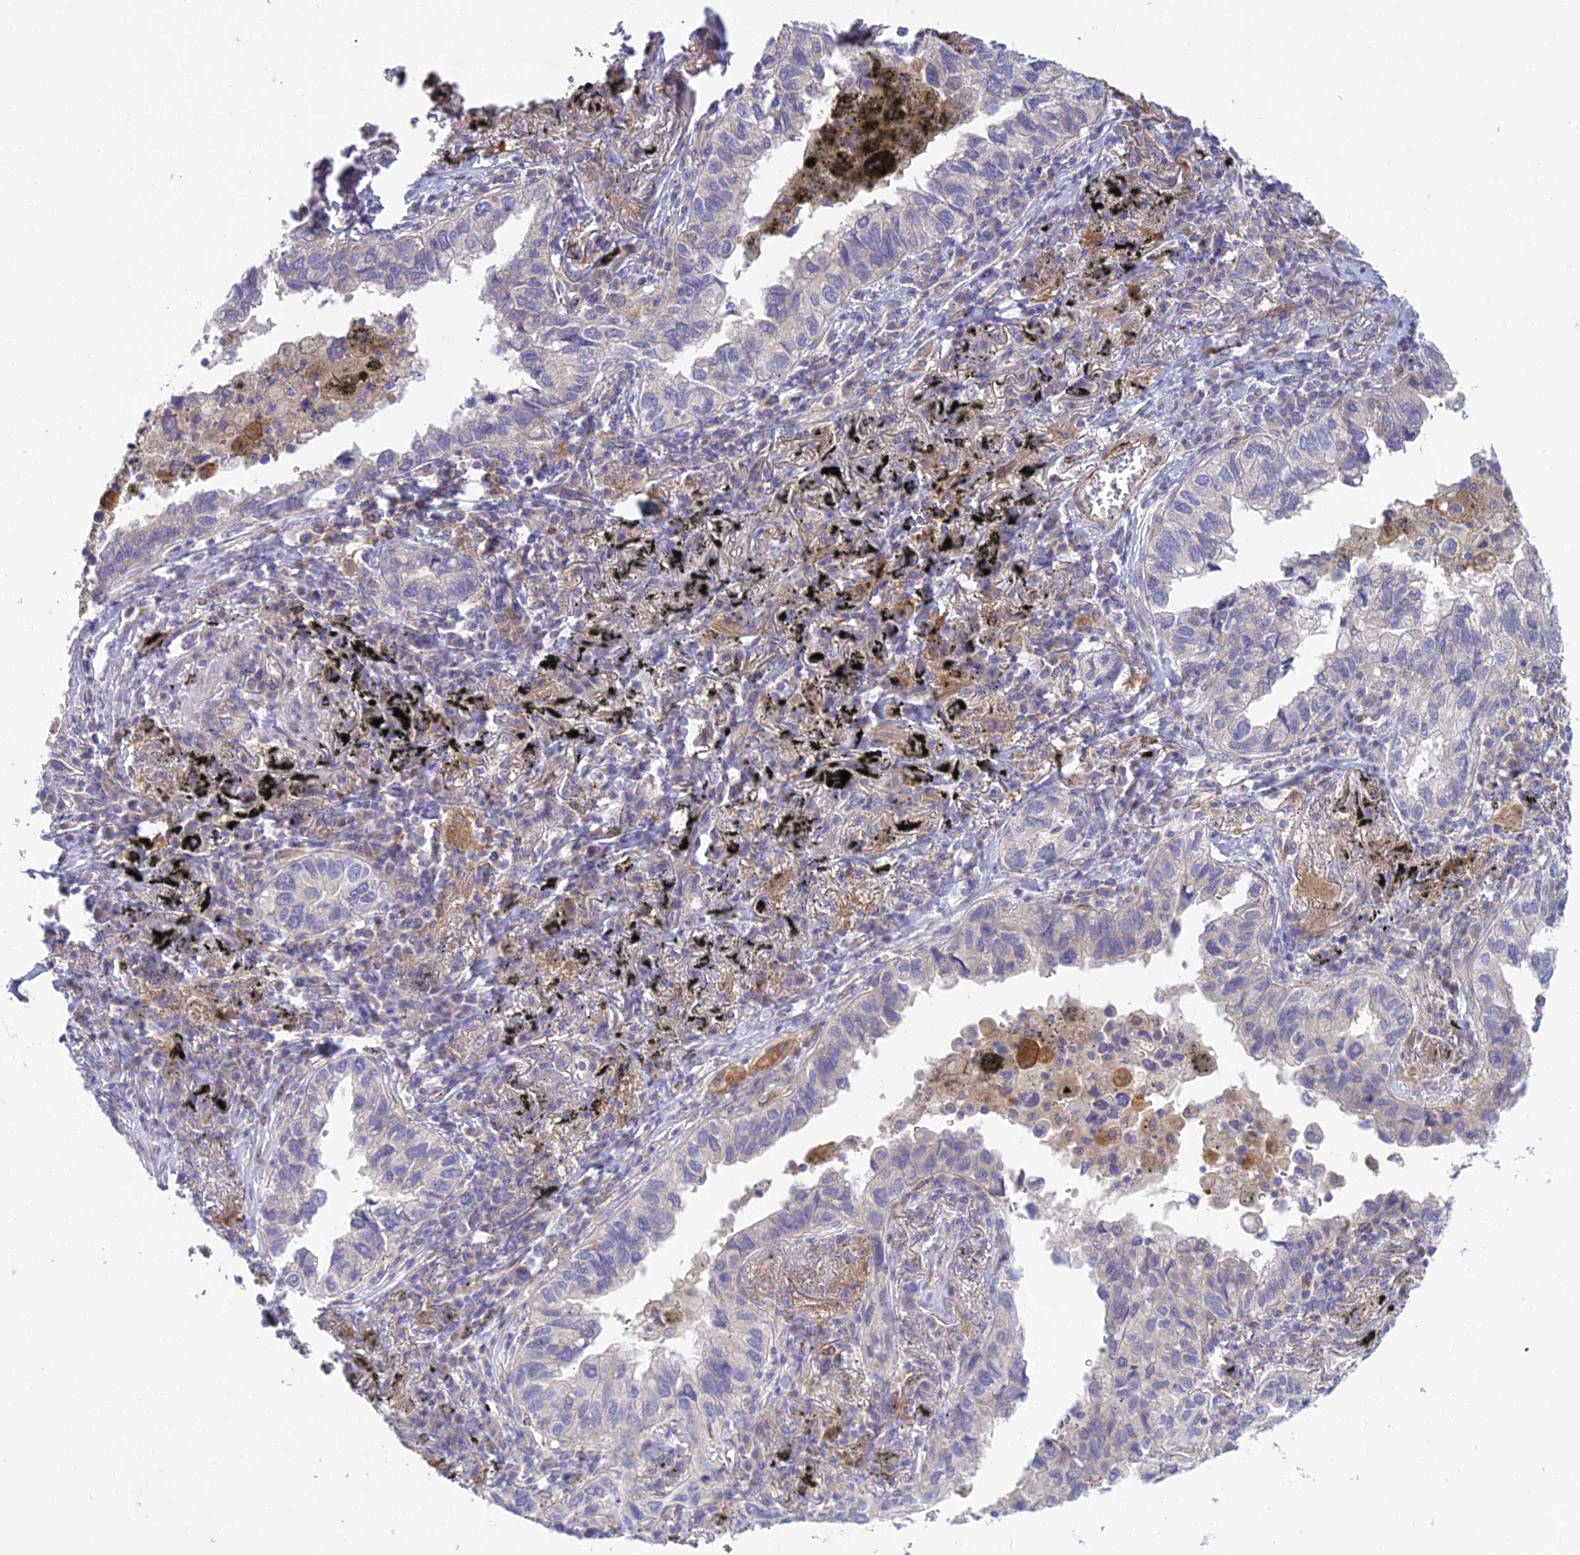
{"staining": {"intensity": "negative", "quantity": "none", "location": "none"}, "tissue": "lung cancer", "cell_type": "Tumor cells", "image_type": "cancer", "snomed": [{"axis": "morphology", "description": "Adenocarcinoma, NOS"}, {"axis": "topography", "description": "Lung"}], "caption": "This image is of lung adenocarcinoma stained with immunohistochemistry (IHC) to label a protein in brown with the nuclei are counter-stained blue. There is no staining in tumor cells.", "gene": "DUS2", "patient": {"sex": "male", "age": 65}}